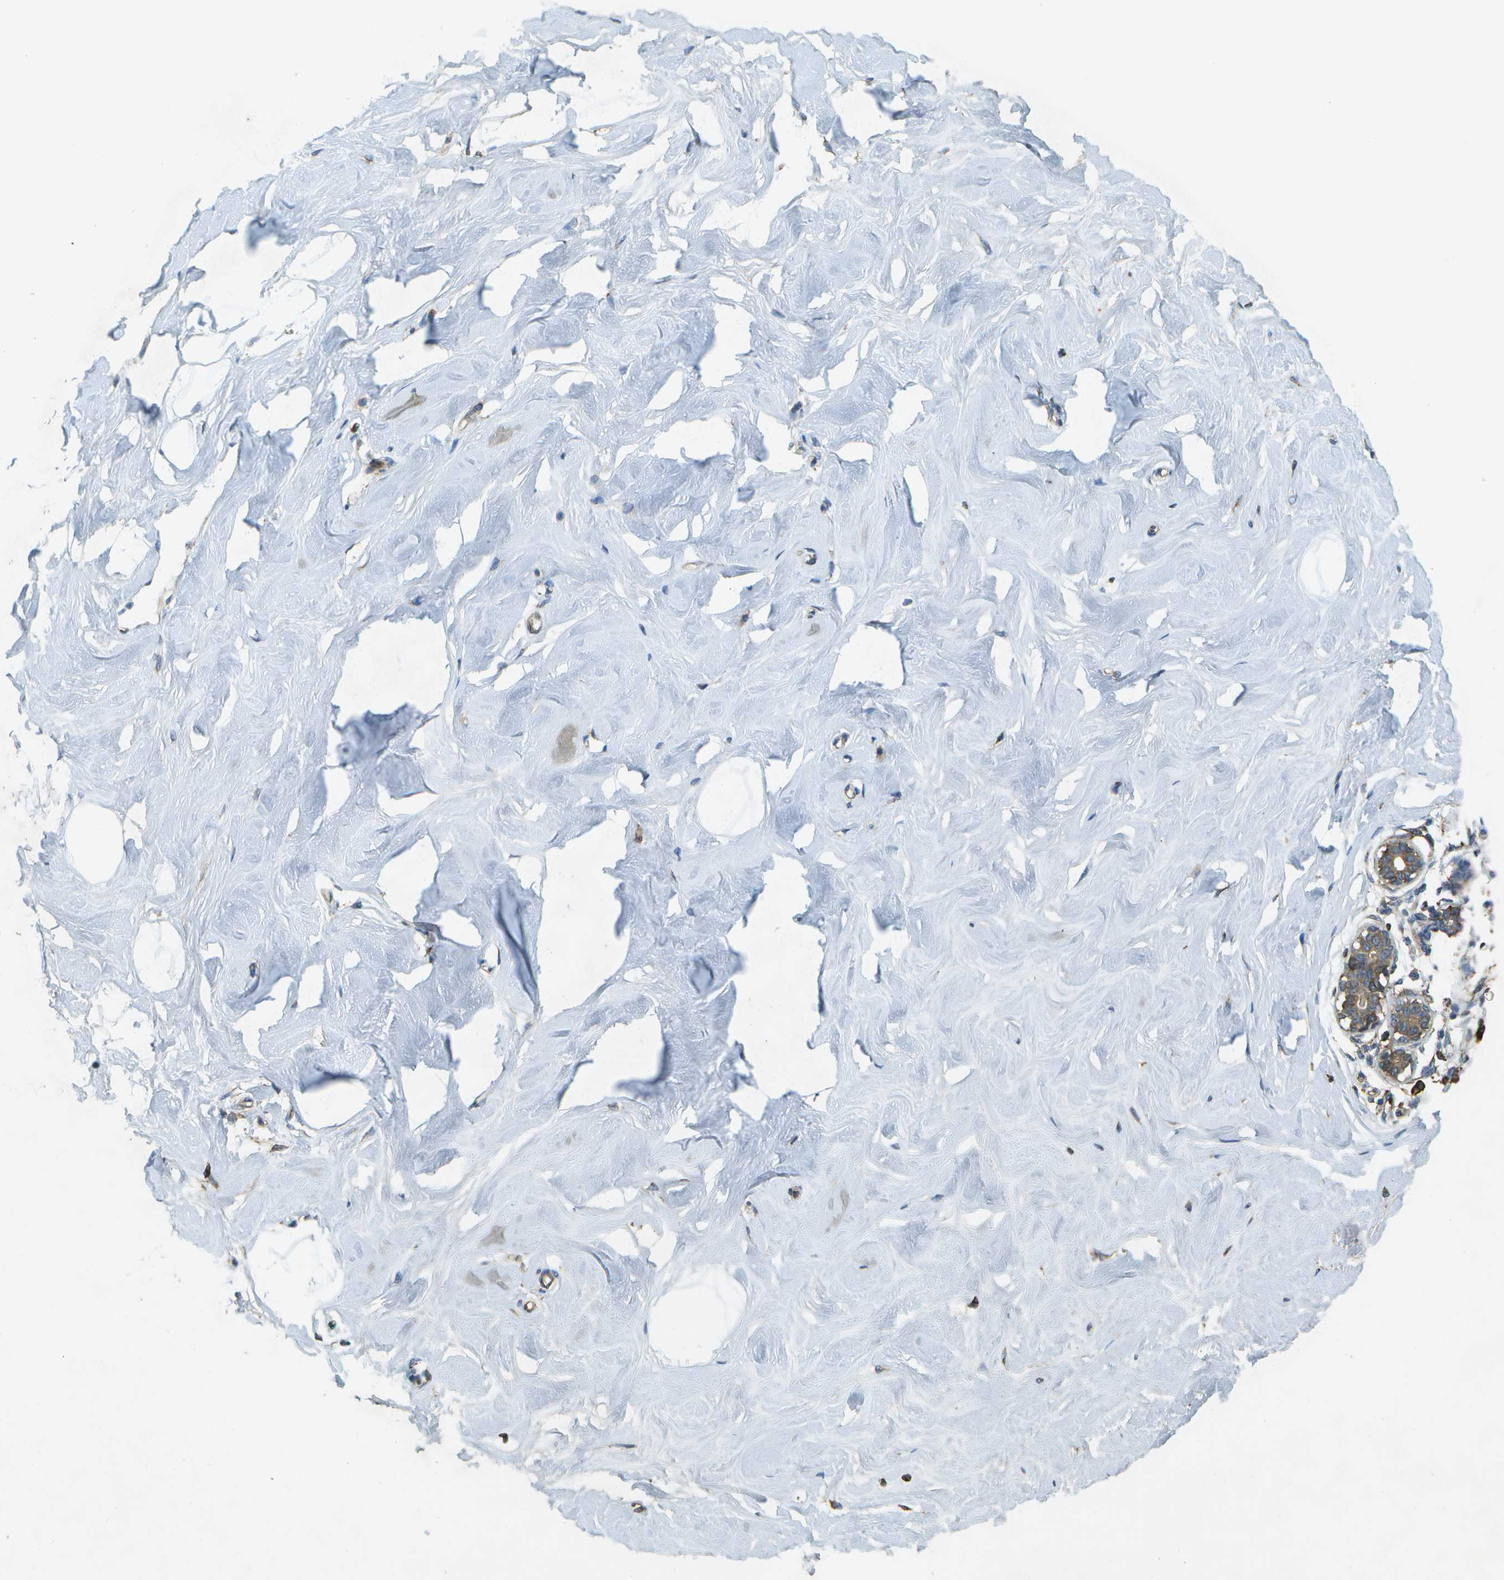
{"staining": {"intensity": "negative", "quantity": "none", "location": "none"}, "tissue": "breast", "cell_type": "Adipocytes", "image_type": "normal", "snomed": [{"axis": "morphology", "description": "Normal tissue, NOS"}, {"axis": "topography", "description": "Breast"}], "caption": "Immunohistochemistry micrograph of normal breast: human breast stained with DAB displays no significant protein expression in adipocytes. (DAB immunohistochemistry (IHC), high magnification).", "gene": "PDIA4", "patient": {"sex": "female", "age": 23}}